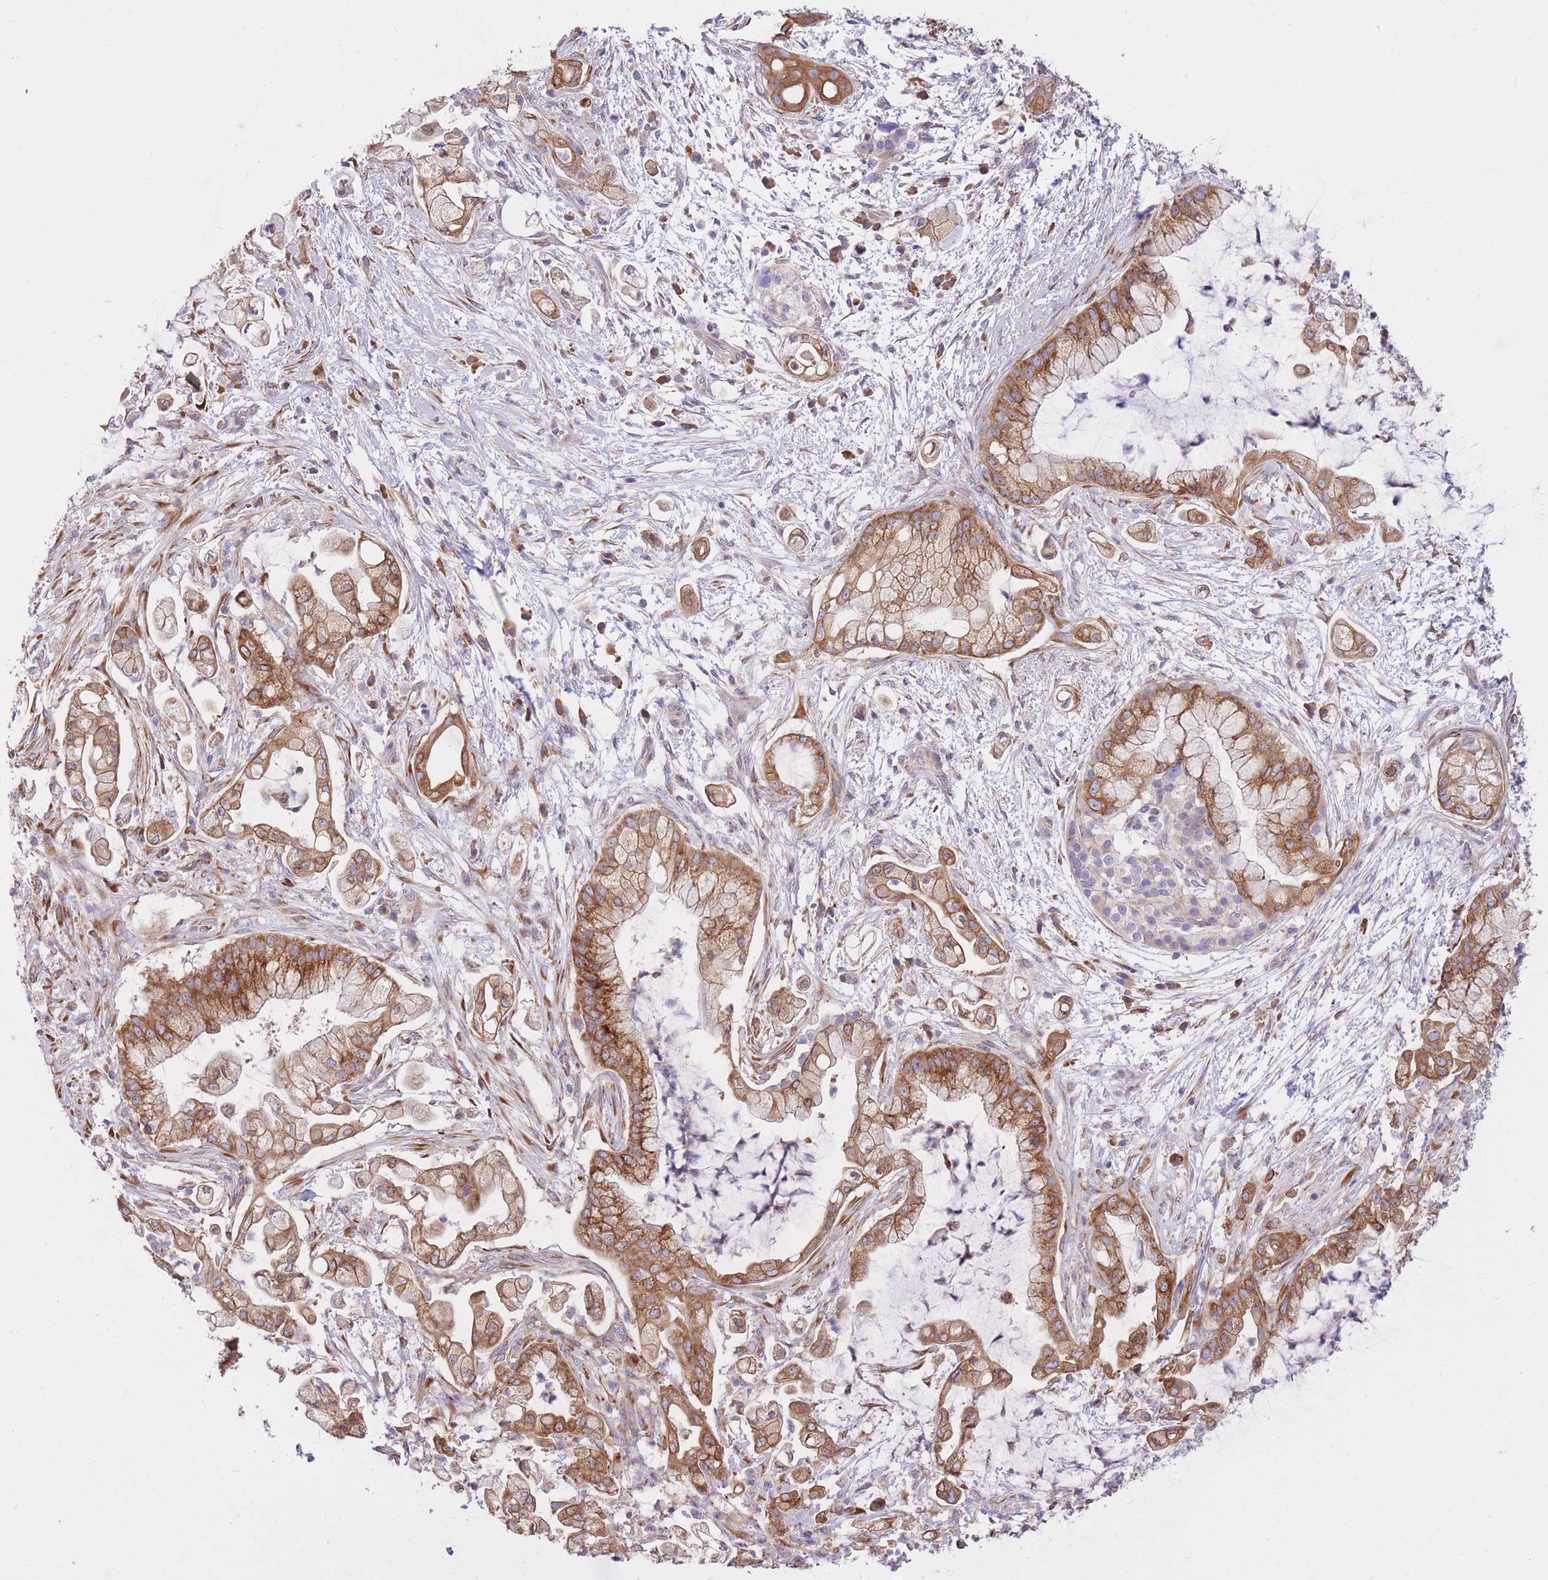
{"staining": {"intensity": "moderate", "quantity": ">75%", "location": "cytoplasmic/membranous"}, "tissue": "pancreatic cancer", "cell_type": "Tumor cells", "image_type": "cancer", "snomed": [{"axis": "morphology", "description": "Adenocarcinoma, NOS"}, {"axis": "topography", "description": "Pancreas"}], "caption": "The image reveals staining of adenocarcinoma (pancreatic), revealing moderate cytoplasmic/membranous protein expression (brown color) within tumor cells.", "gene": "GBP7", "patient": {"sex": "female", "age": 69}}